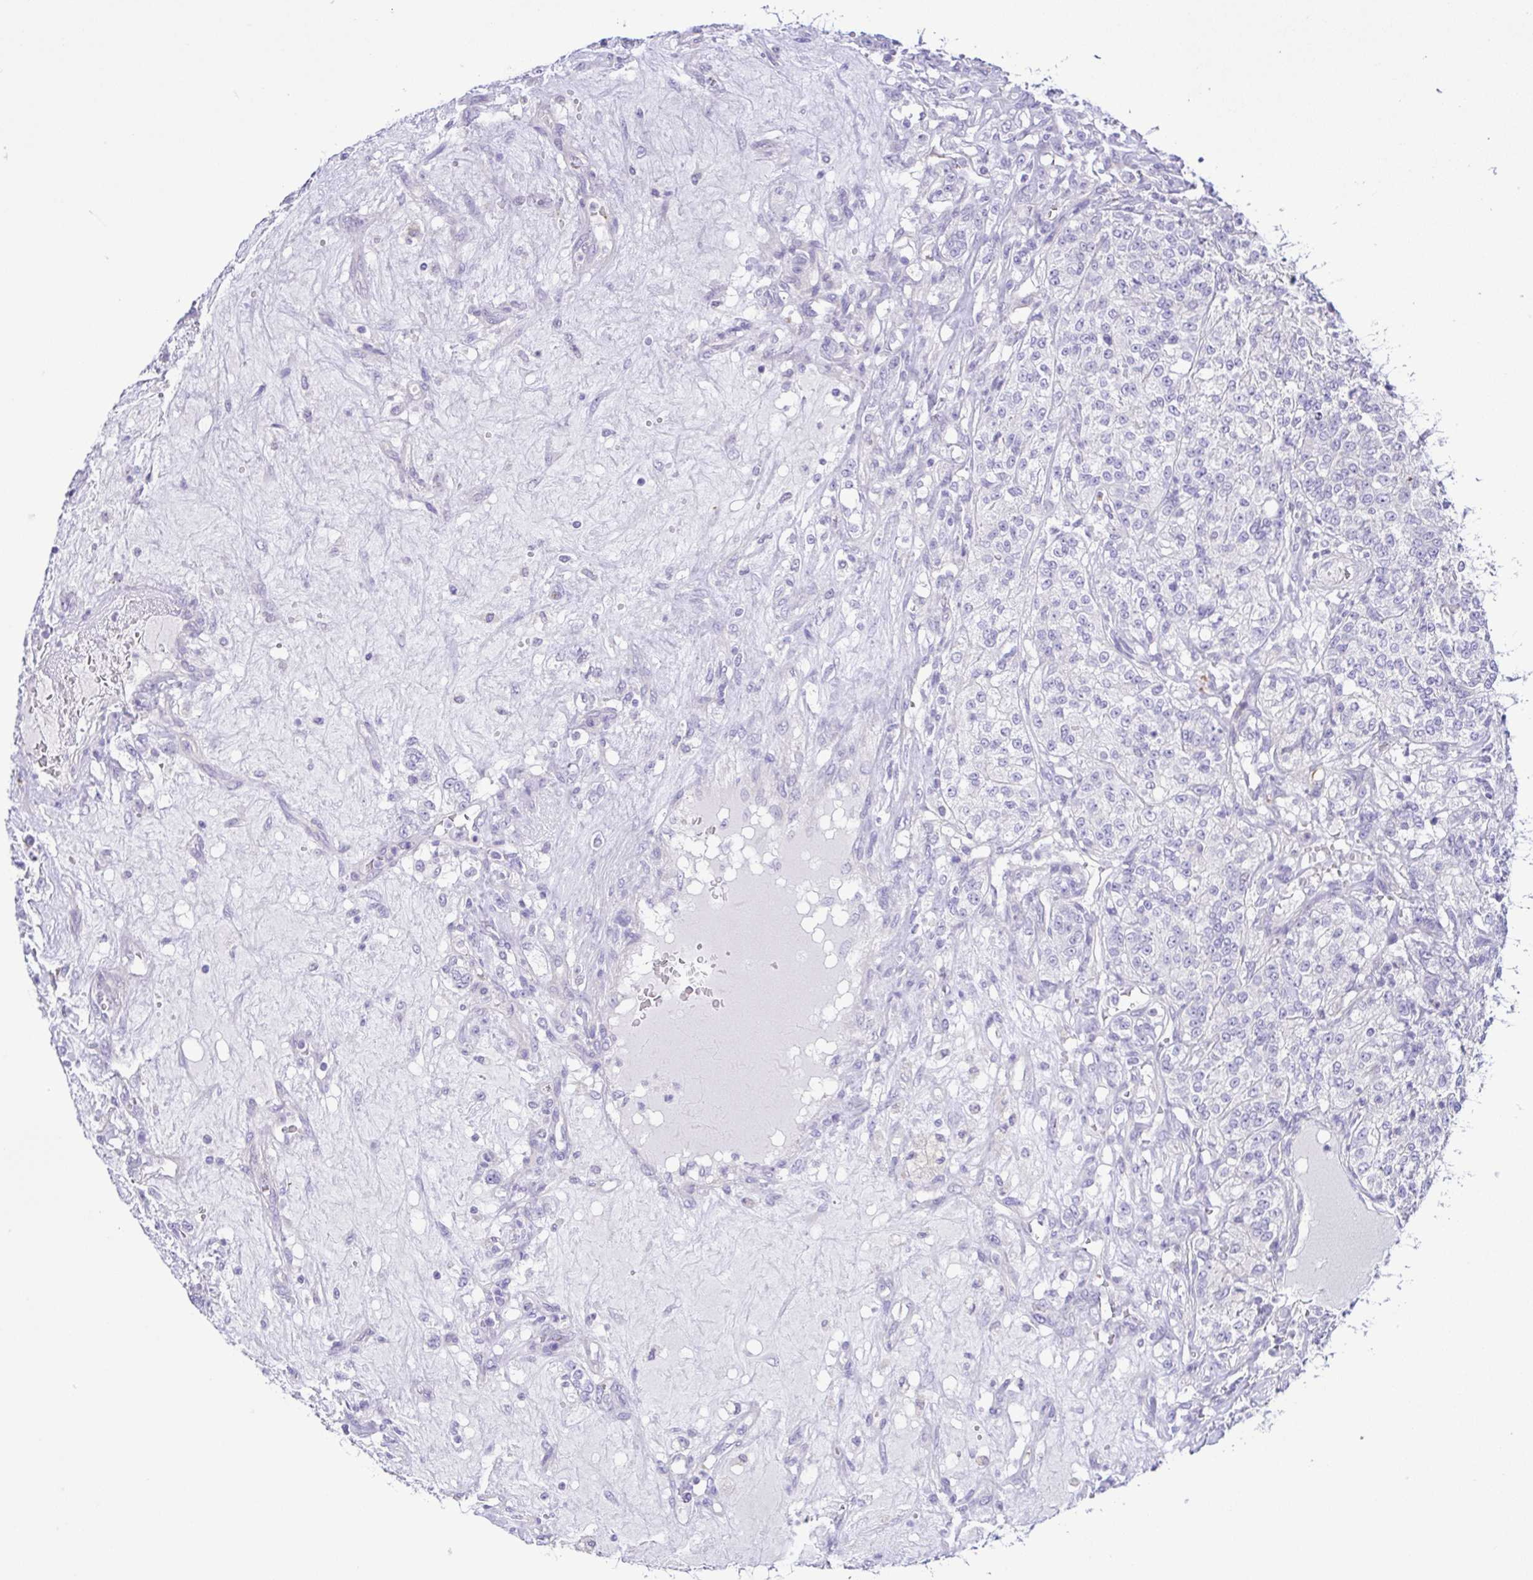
{"staining": {"intensity": "negative", "quantity": "none", "location": "none"}, "tissue": "renal cancer", "cell_type": "Tumor cells", "image_type": "cancer", "snomed": [{"axis": "morphology", "description": "Adenocarcinoma, NOS"}, {"axis": "topography", "description": "Kidney"}], "caption": "Immunohistochemistry histopathology image of neoplastic tissue: human renal cancer (adenocarcinoma) stained with DAB shows no significant protein expression in tumor cells.", "gene": "EPB42", "patient": {"sex": "female", "age": 63}}